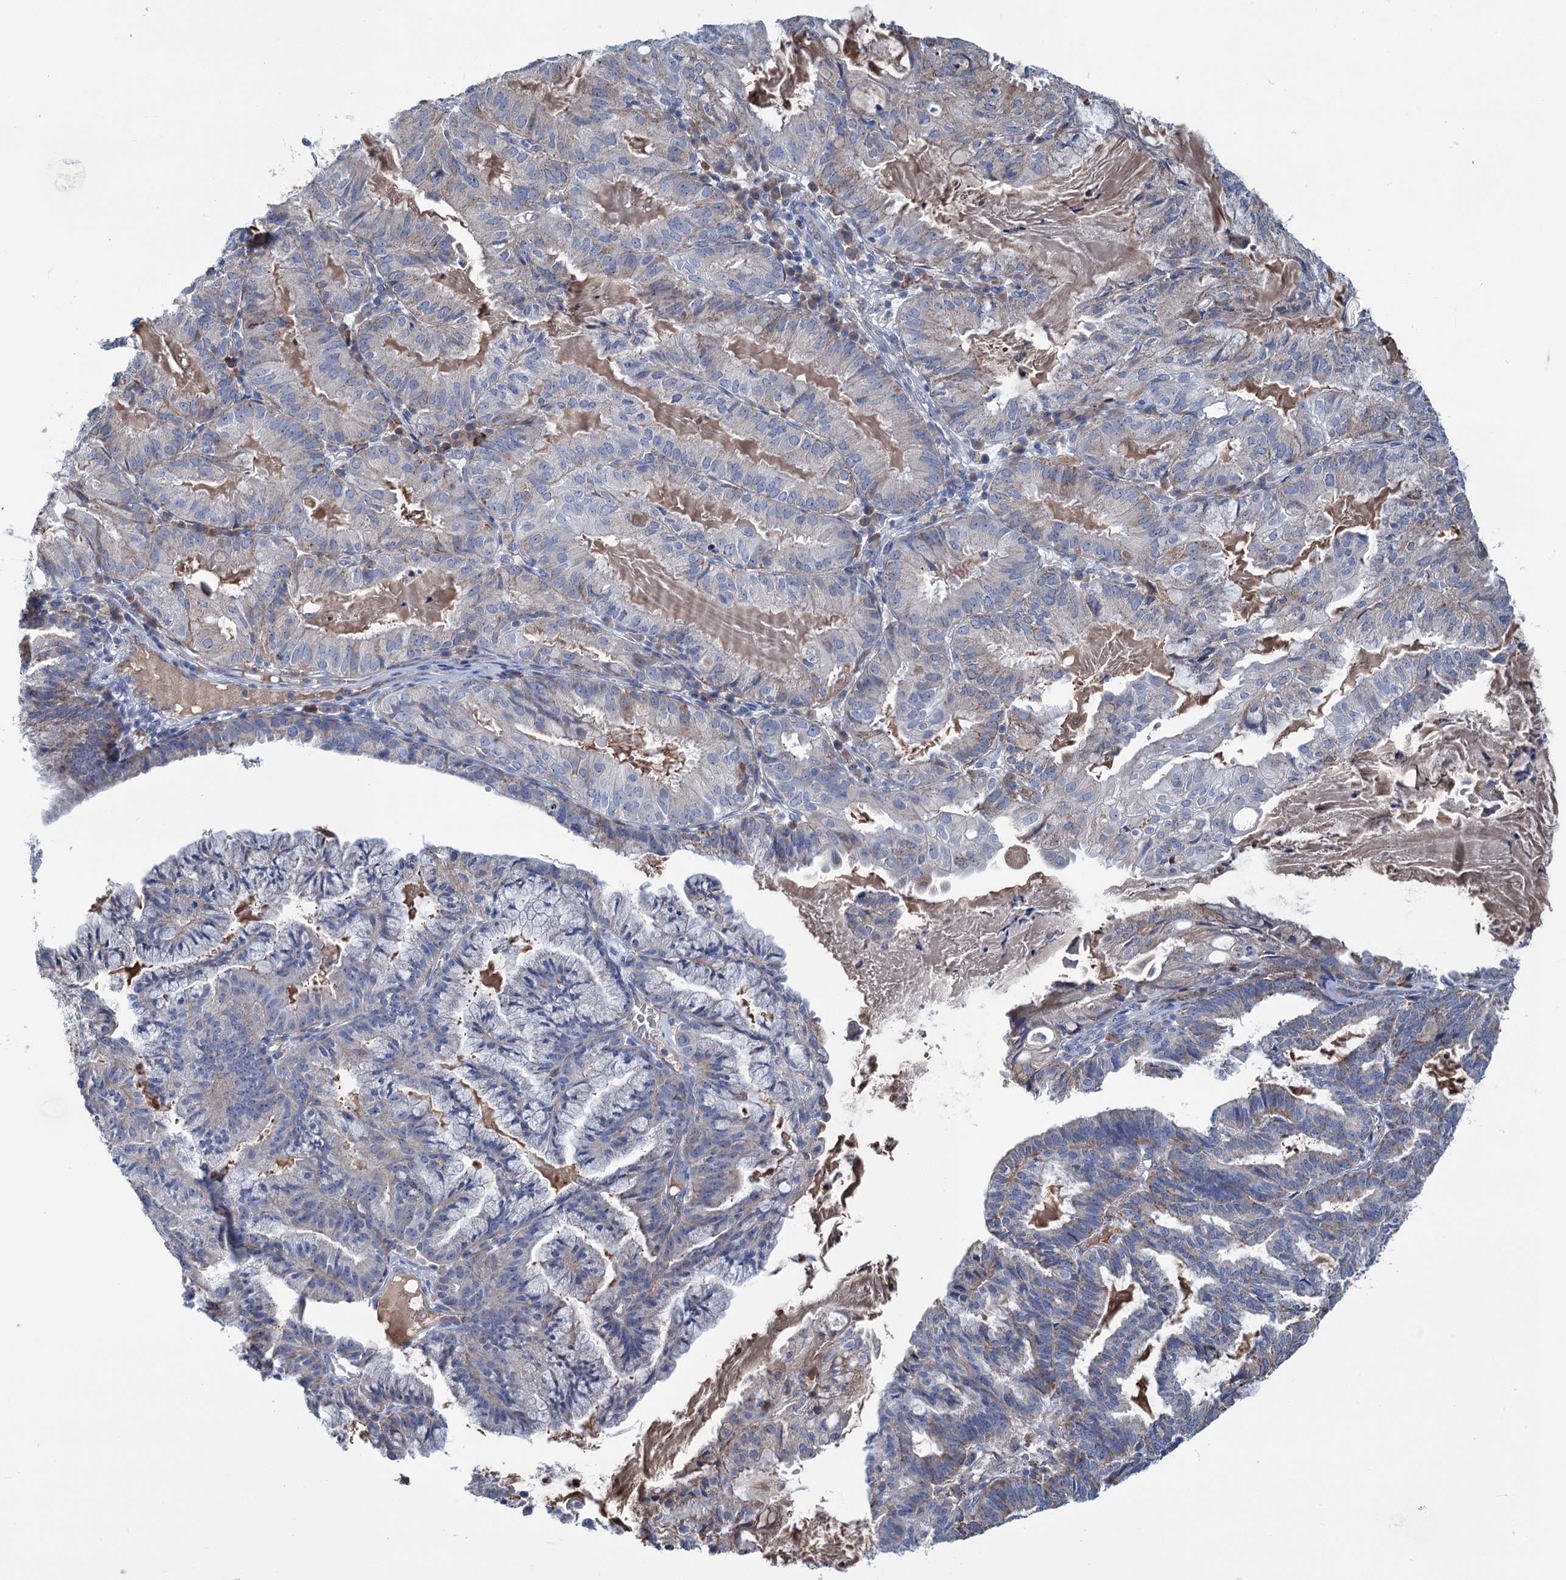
{"staining": {"intensity": "weak", "quantity": "<25%", "location": "cytoplasmic/membranous"}, "tissue": "endometrial cancer", "cell_type": "Tumor cells", "image_type": "cancer", "snomed": [{"axis": "morphology", "description": "Adenocarcinoma, NOS"}, {"axis": "topography", "description": "Endometrium"}], "caption": "Immunohistochemistry (IHC) of human endometrial cancer exhibits no staining in tumor cells.", "gene": "LPIN1", "patient": {"sex": "female", "age": 86}}